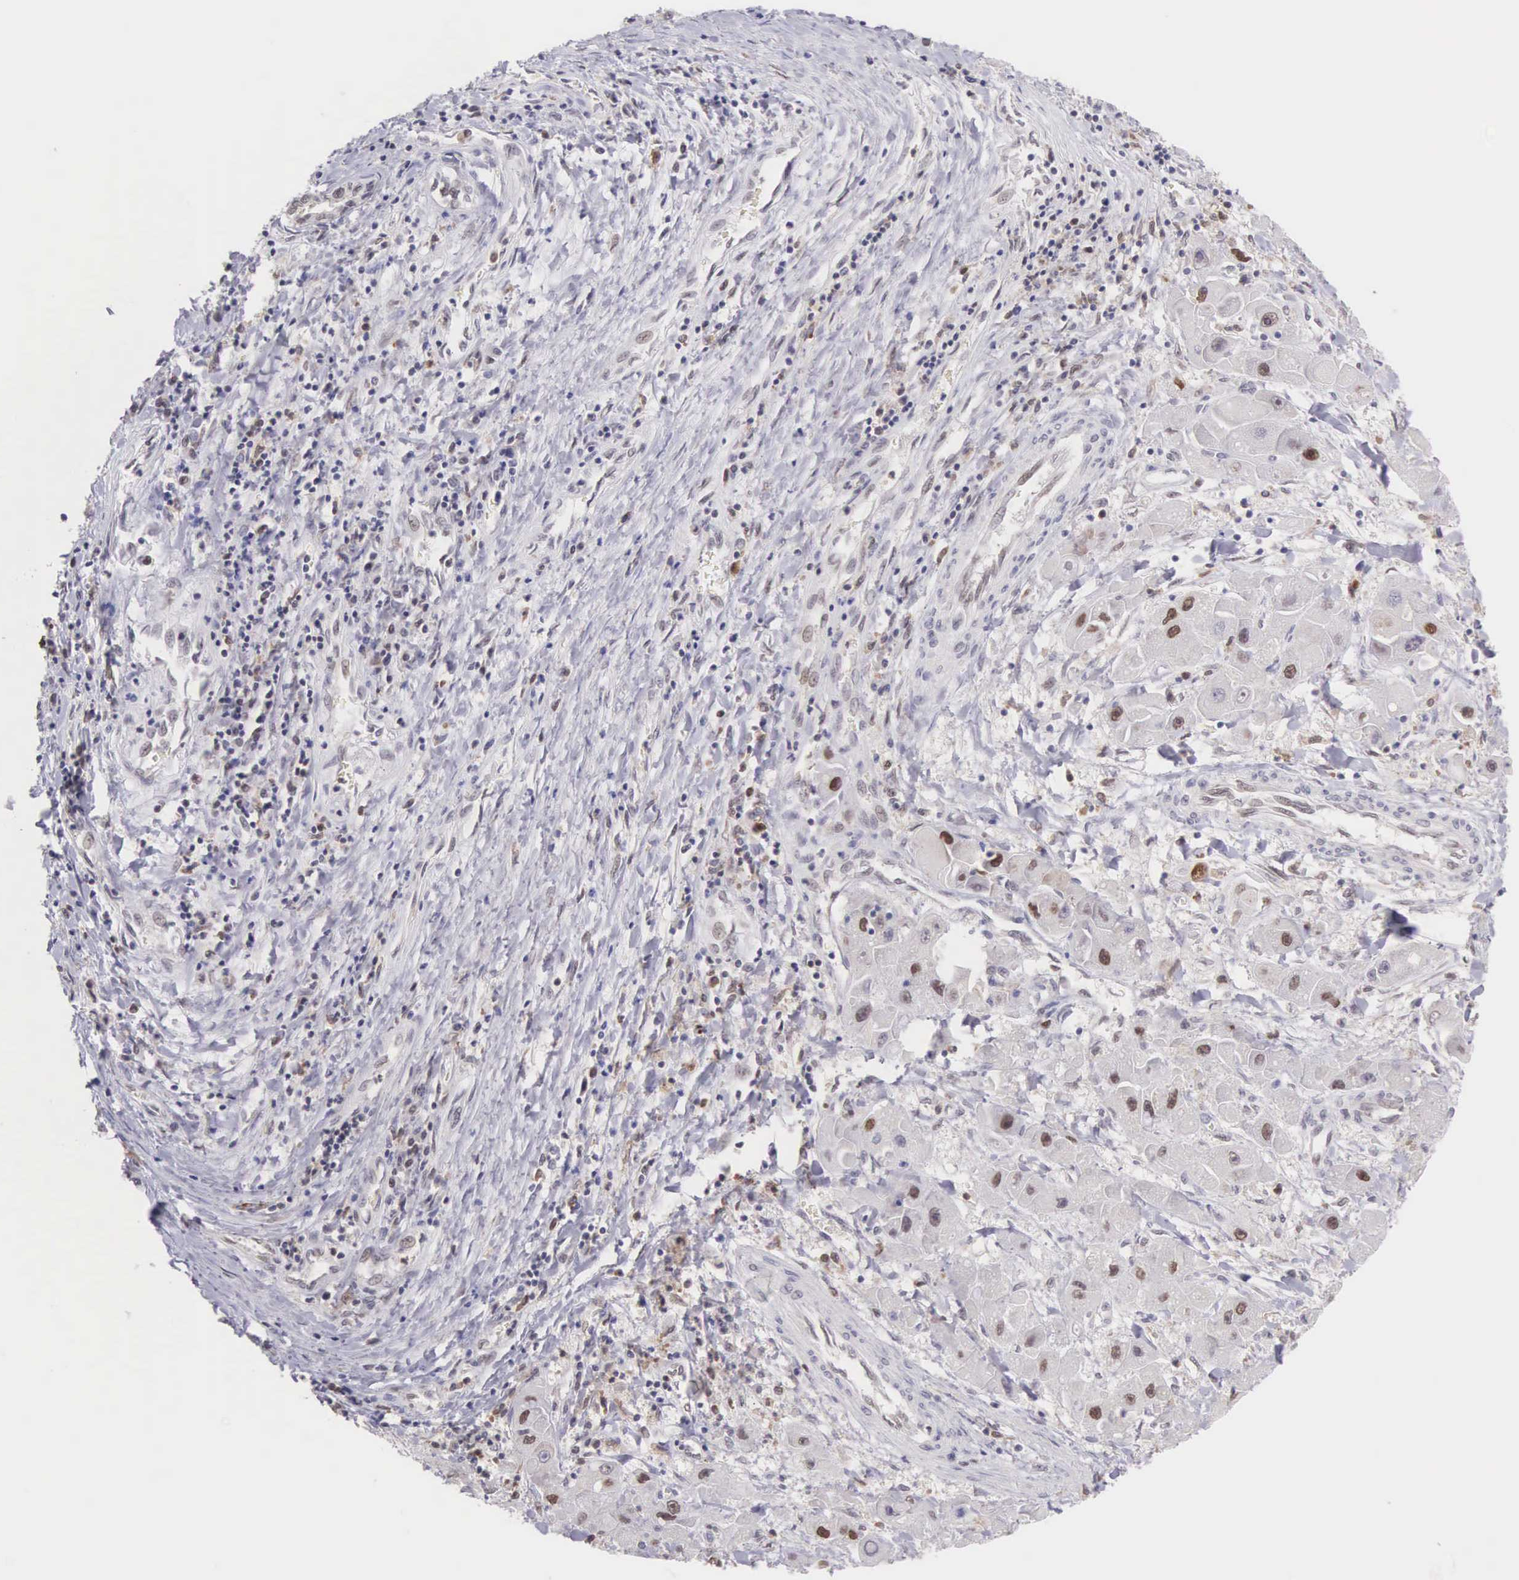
{"staining": {"intensity": "weak", "quantity": "<25%", "location": "nuclear"}, "tissue": "liver cancer", "cell_type": "Tumor cells", "image_type": "cancer", "snomed": [{"axis": "morphology", "description": "Carcinoma, Hepatocellular, NOS"}, {"axis": "topography", "description": "Liver"}], "caption": "Hepatocellular carcinoma (liver) was stained to show a protein in brown. There is no significant positivity in tumor cells.", "gene": "GRK3", "patient": {"sex": "male", "age": 24}}